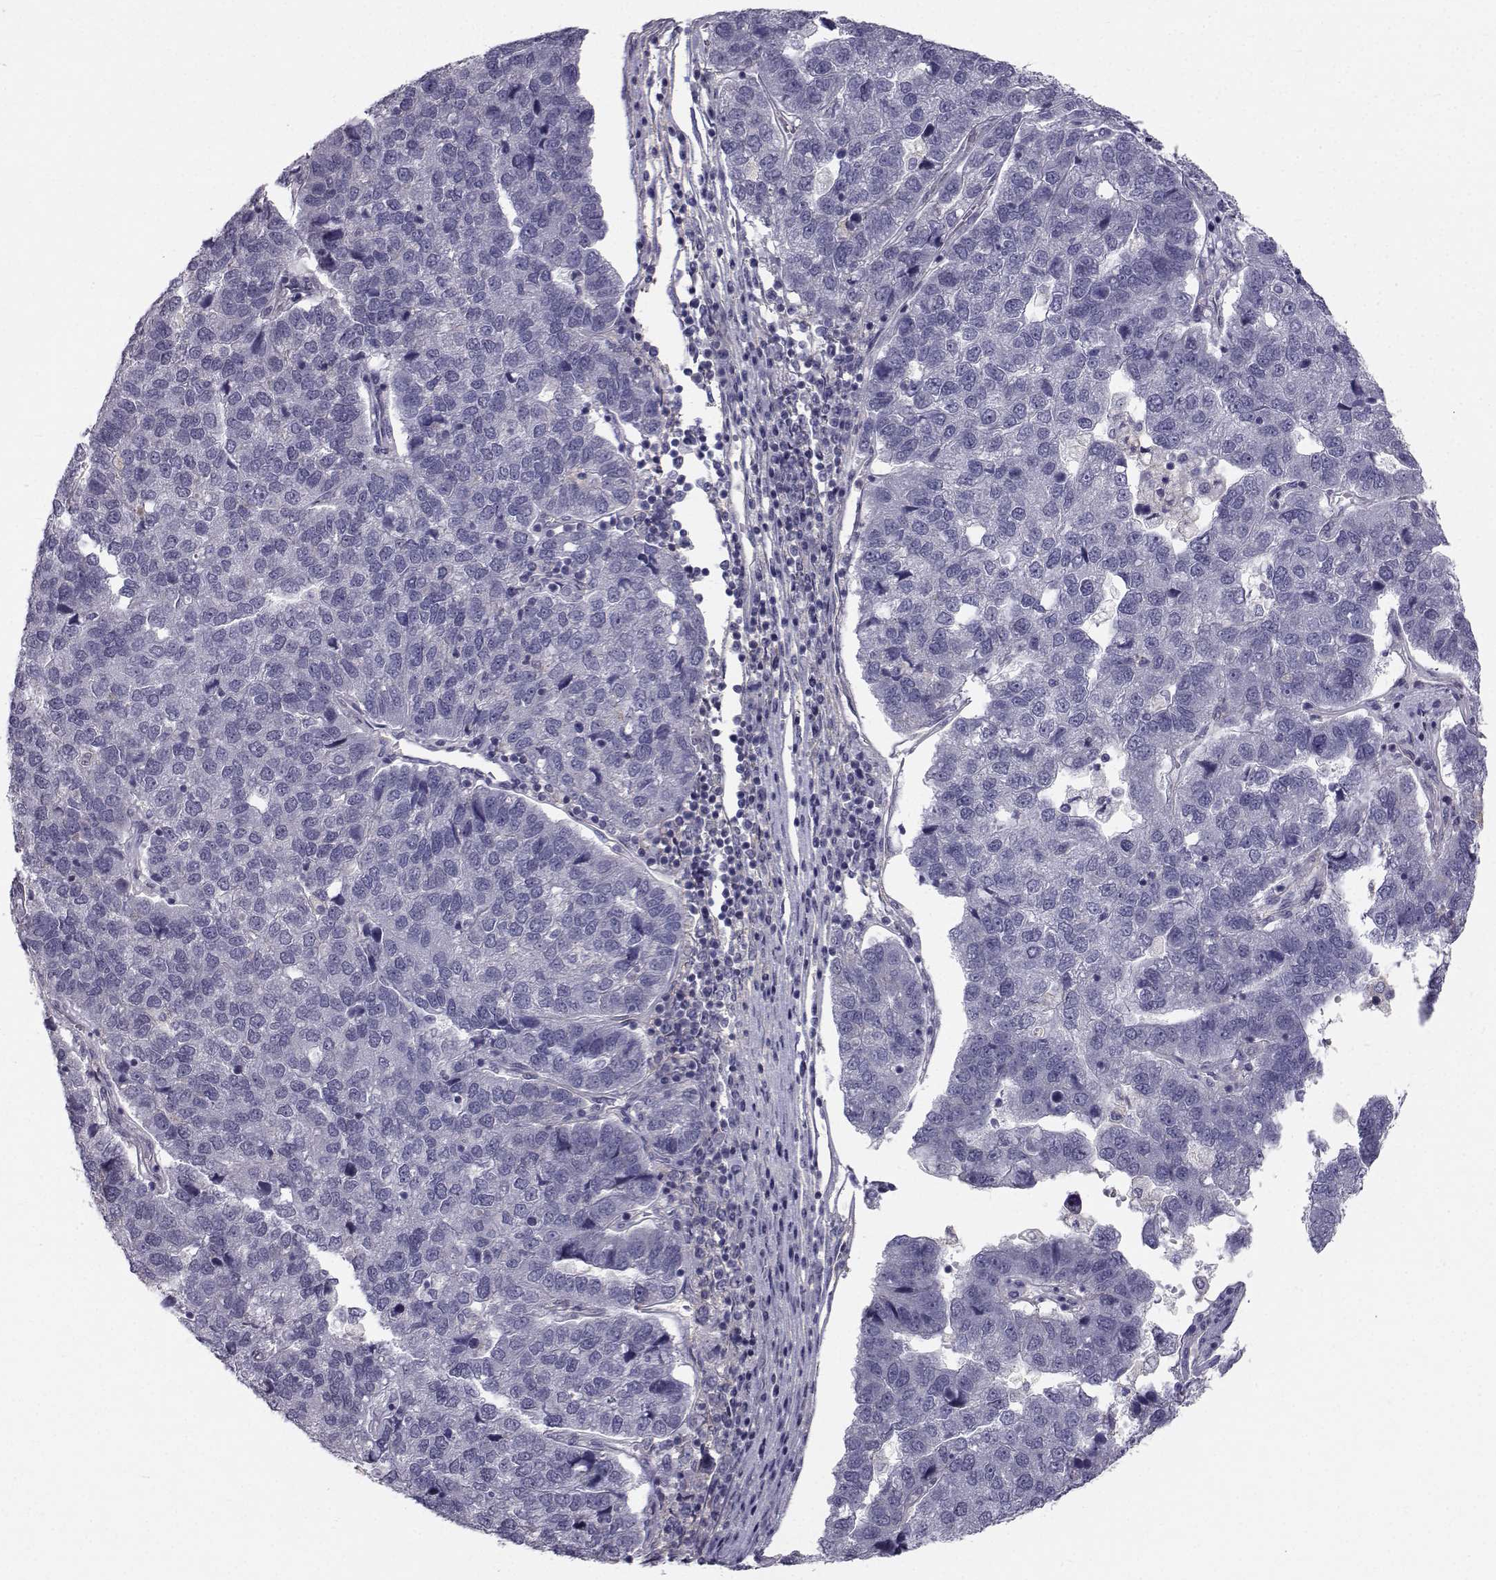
{"staining": {"intensity": "negative", "quantity": "none", "location": "none"}, "tissue": "pancreatic cancer", "cell_type": "Tumor cells", "image_type": "cancer", "snomed": [{"axis": "morphology", "description": "Adenocarcinoma, NOS"}, {"axis": "topography", "description": "Pancreas"}], "caption": "DAB (3,3'-diaminobenzidine) immunohistochemical staining of human pancreatic cancer reveals no significant expression in tumor cells.", "gene": "SPDYE4", "patient": {"sex": "female", "age": 61}}